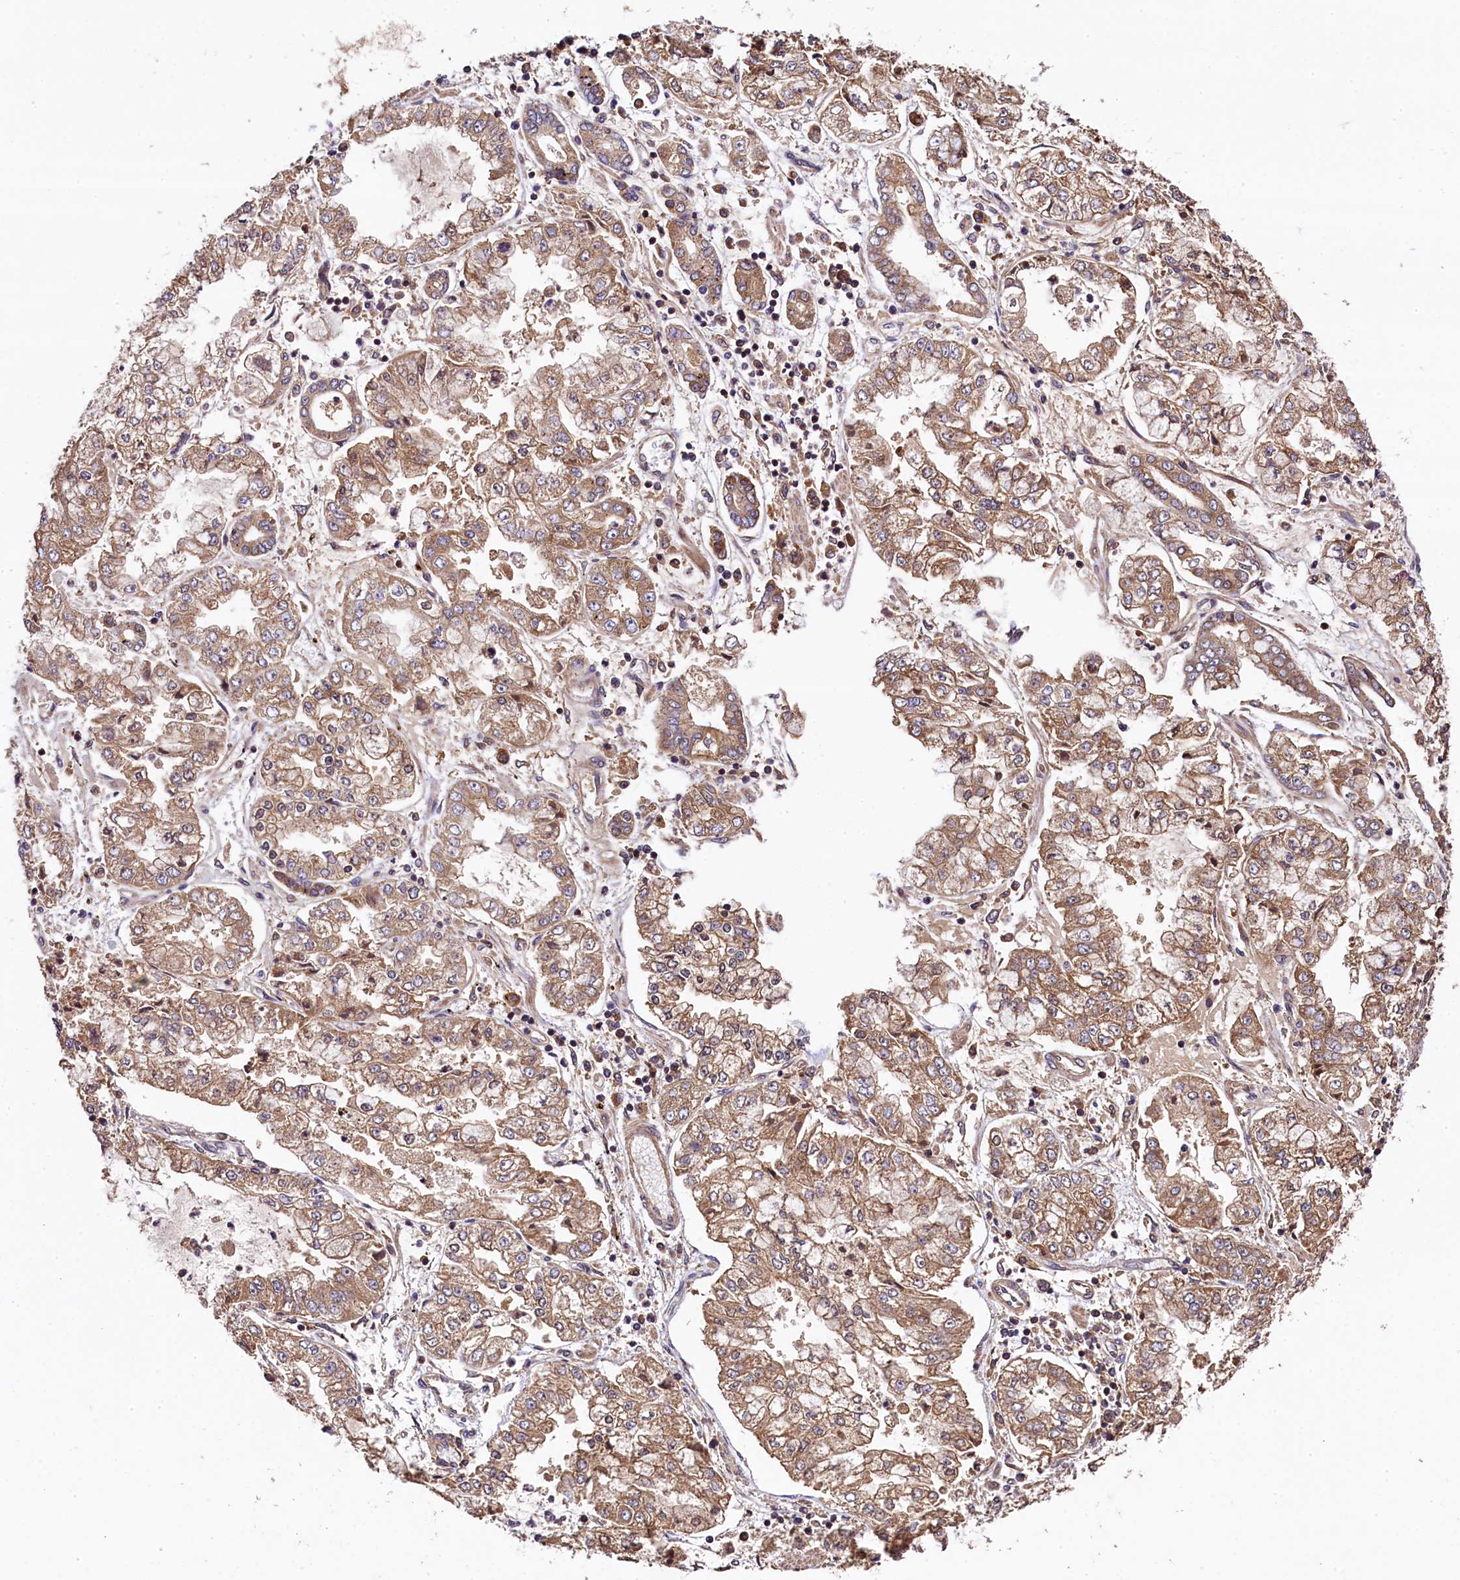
{"staining": {"intensity": "moderate", "quantity": ">75%", "location": "cytoplasmic/membranous"}, "tissue": "stomach cancer", "cell_type": "Tumor cells", "image_type": "cancer", "snomed": [{"axis": "morphology", "description": "Adenocarcinoma, NOS"}, {"axis": "topography", "description": "Stomach"}], "caption": "Immunohistochemistry photomicrograph of human adenocarcinoma (stomach) stained for a protein (brown), which displays medium levels of moderate cytoplasmic/membranous staining in approximately >75% of tumor cells.", "gene": "KLC2", "patient": {"sex": "male", "age": 76}}